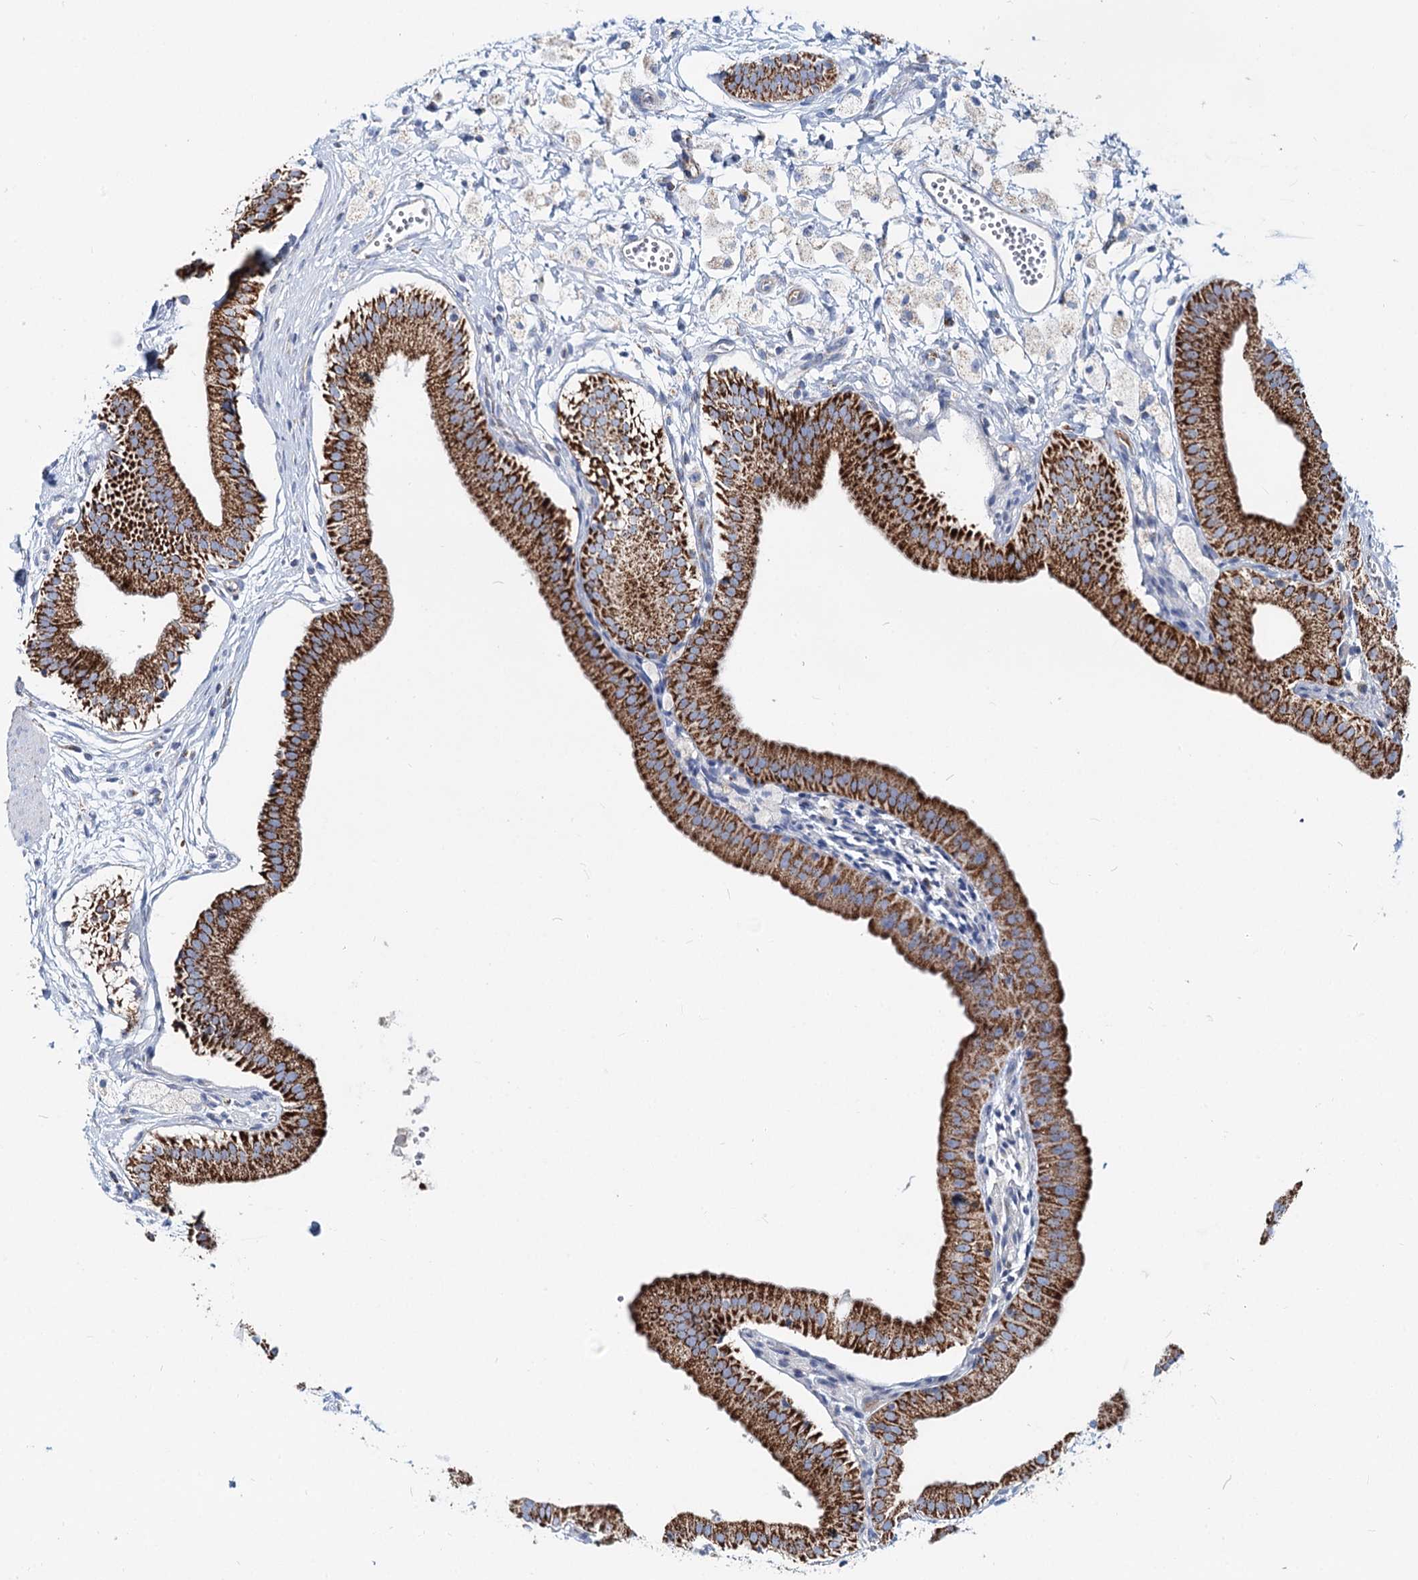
{"staining": {"intensity": "strong", "quantity": ">75%", "location": "cytoplasmic/membranous"}, "tissue": "gallbladder", "cell_type": "Glandular cells", "image_type": "normal", "snomed": [{"axis": "morphology", "description": "Normal tissue, NOS"}, {"axis": "topography", "description": "Gallbladder"}], "caption": "DAB immunohistochemical staining of normal gallbladder shows strong cytoplasmic/membranous protein expression in approximately >75% of glandular cells.", "gene": "MCCC2", "patient": {"sex": "male", "age": 55}}